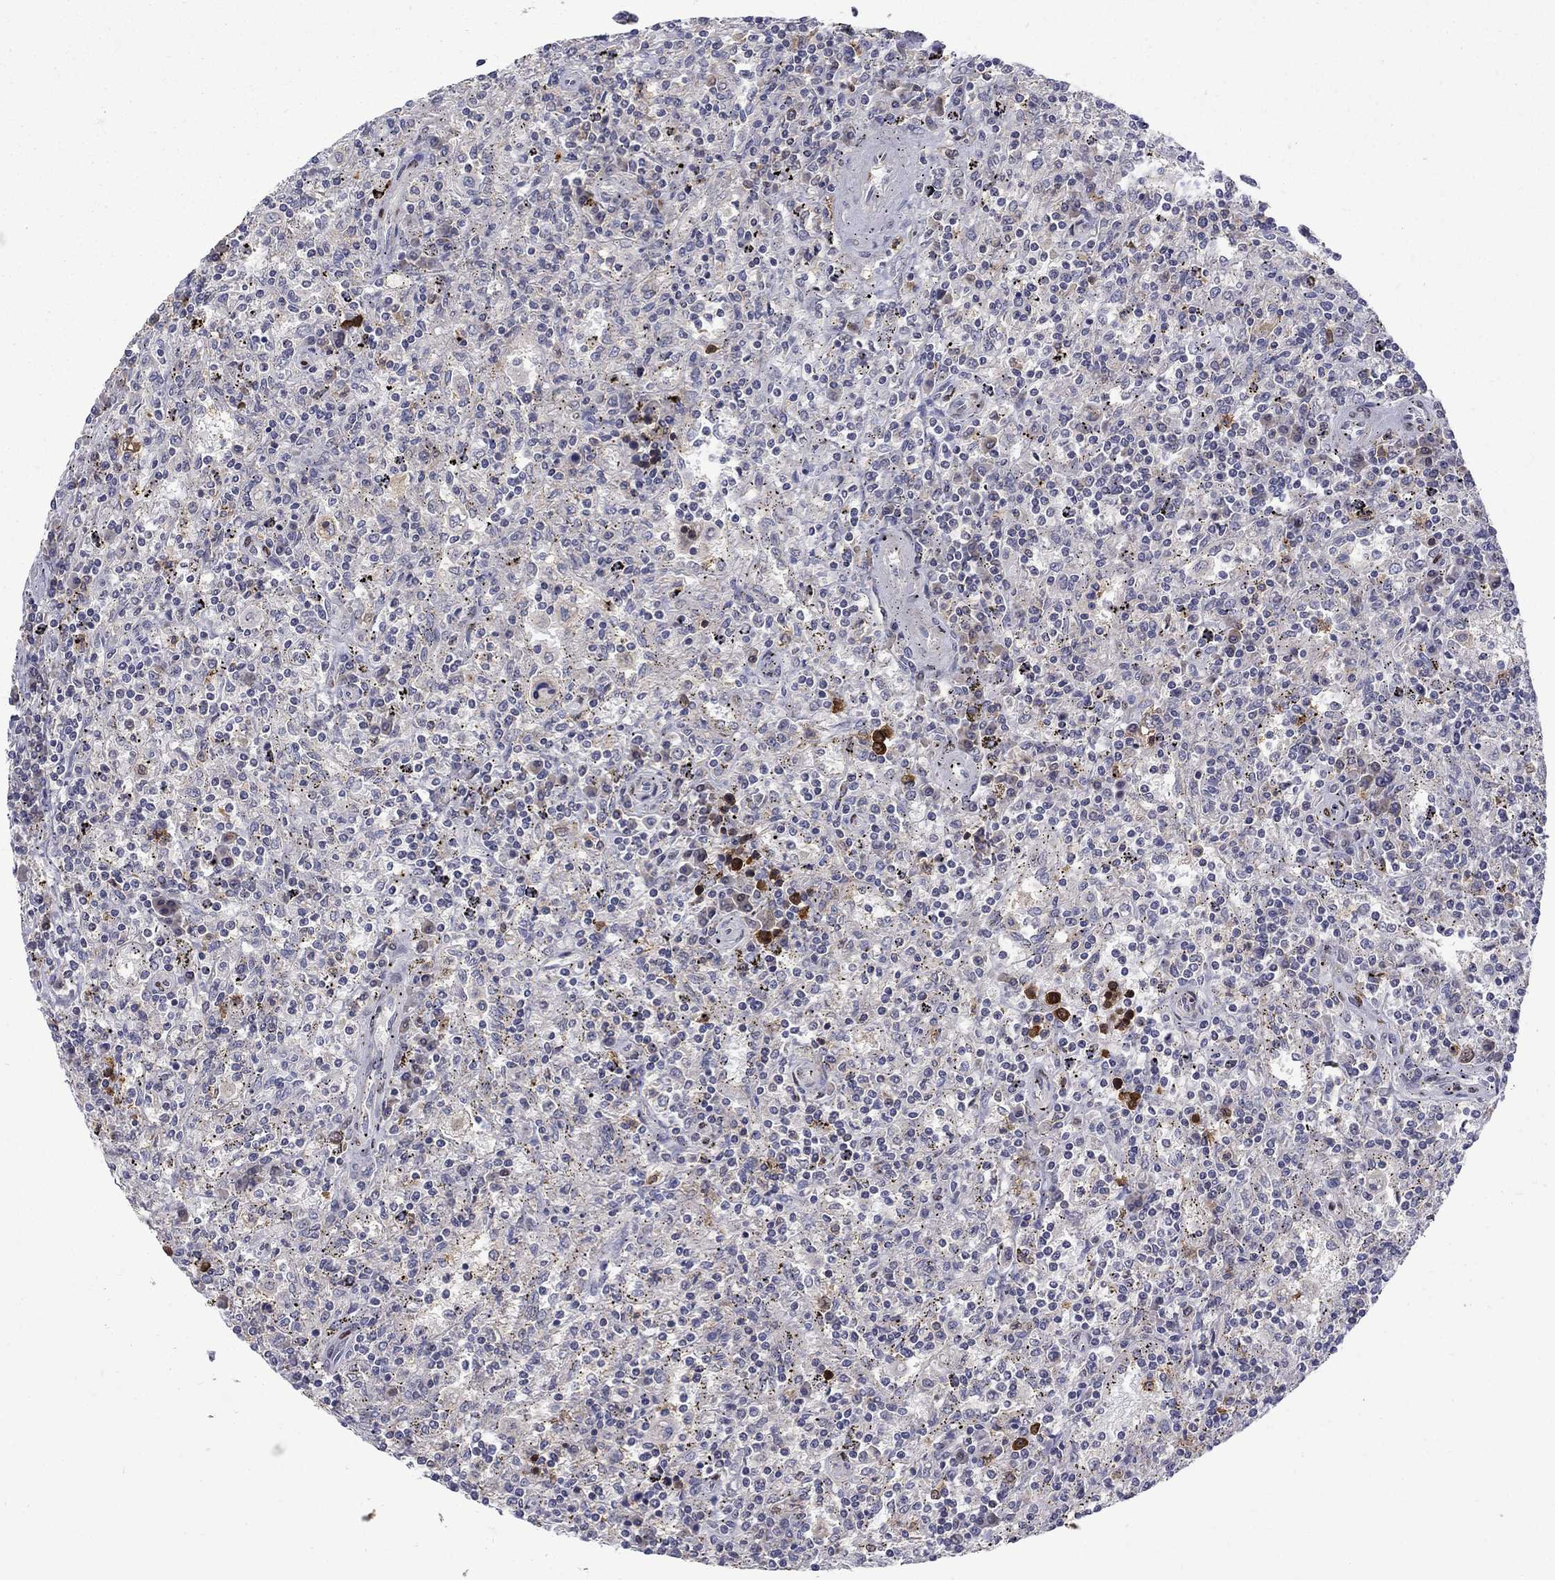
{"staining": {"intensity": "strong", "quantity": "<25%", "location": "cytoplasmic/membranous"}, "tissue": "lymphoma", "cell_type": "Tumor cells", "image_type": "cancer", "snomed": [{"axis": "morphology", "description": "Malignant lymphoma, non-Hodgkin's type, Low grade"}, {"axis": "topography", "description": "Spleen"}], "caption": "Lymphoma stained with immunohistochemistry (IHC) reveals strong cytoplasmic/membranous expression in about <25% of tumor cells. Nuclei are stained in blue.", "gene": "PCBP3", "patient": {"sex": "male", "age": 62}}